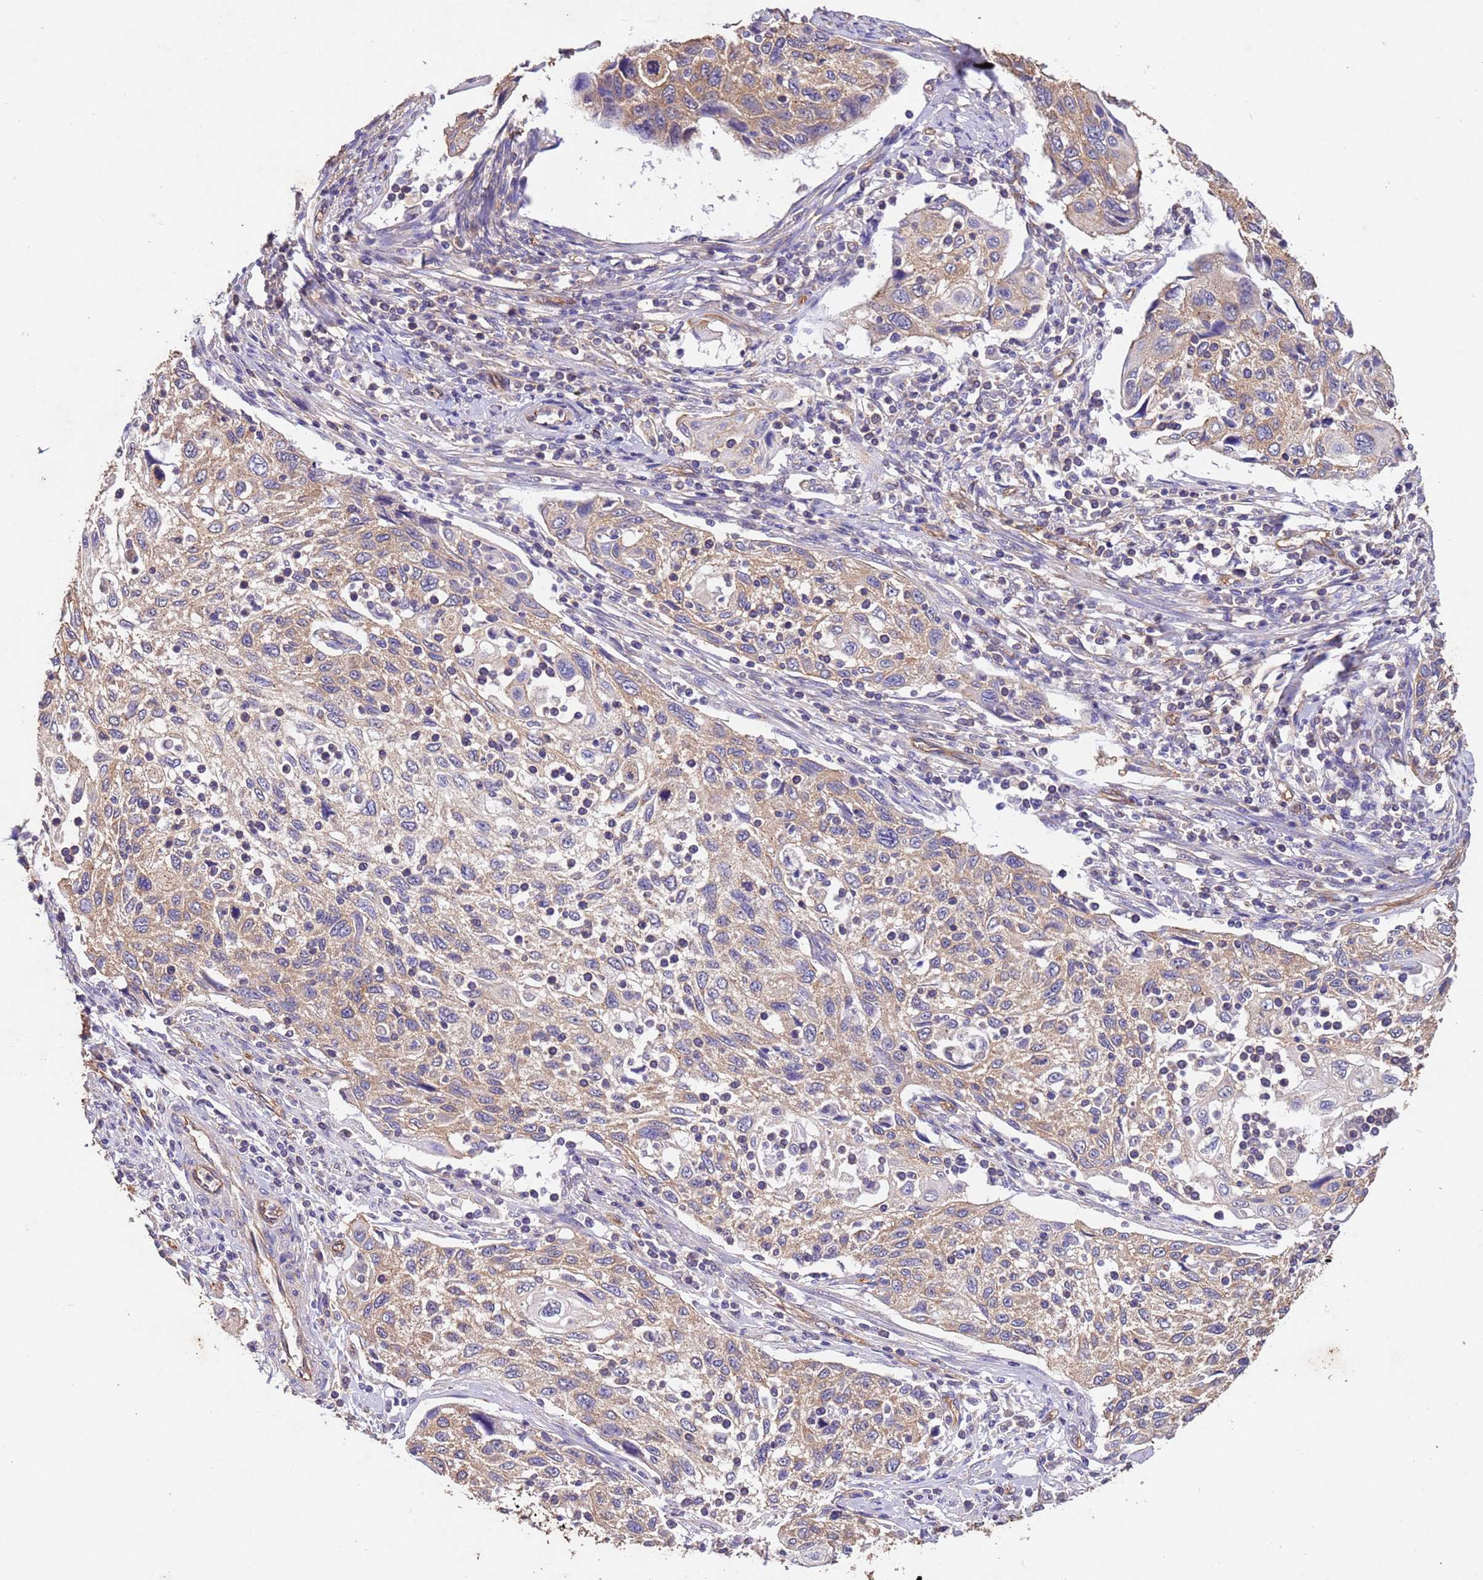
{"staining": {"intensity": "moderate", "quantity": ">75%", "location": "cytoplasmic/membranous"}, "tissue": "cervical cancer", "cell_type": "Tumor cells", "image_type": "cancer", "snomed": [{"axis": "morphology", "description": "Squamous cell carcinoma, NOS"}, {"axis": "topography", "description": "Cervix"}], "caption": "Immunohistochemistry micrograph of human cervical squamous cell carcinoma stained for a protein (brown), which reveals medium levels of moderate cytoplasmic/membranous expression in approximately >75% of tumor cells.", "gene": "MTX3", "patient": {"sex": "female", "age": 70}}